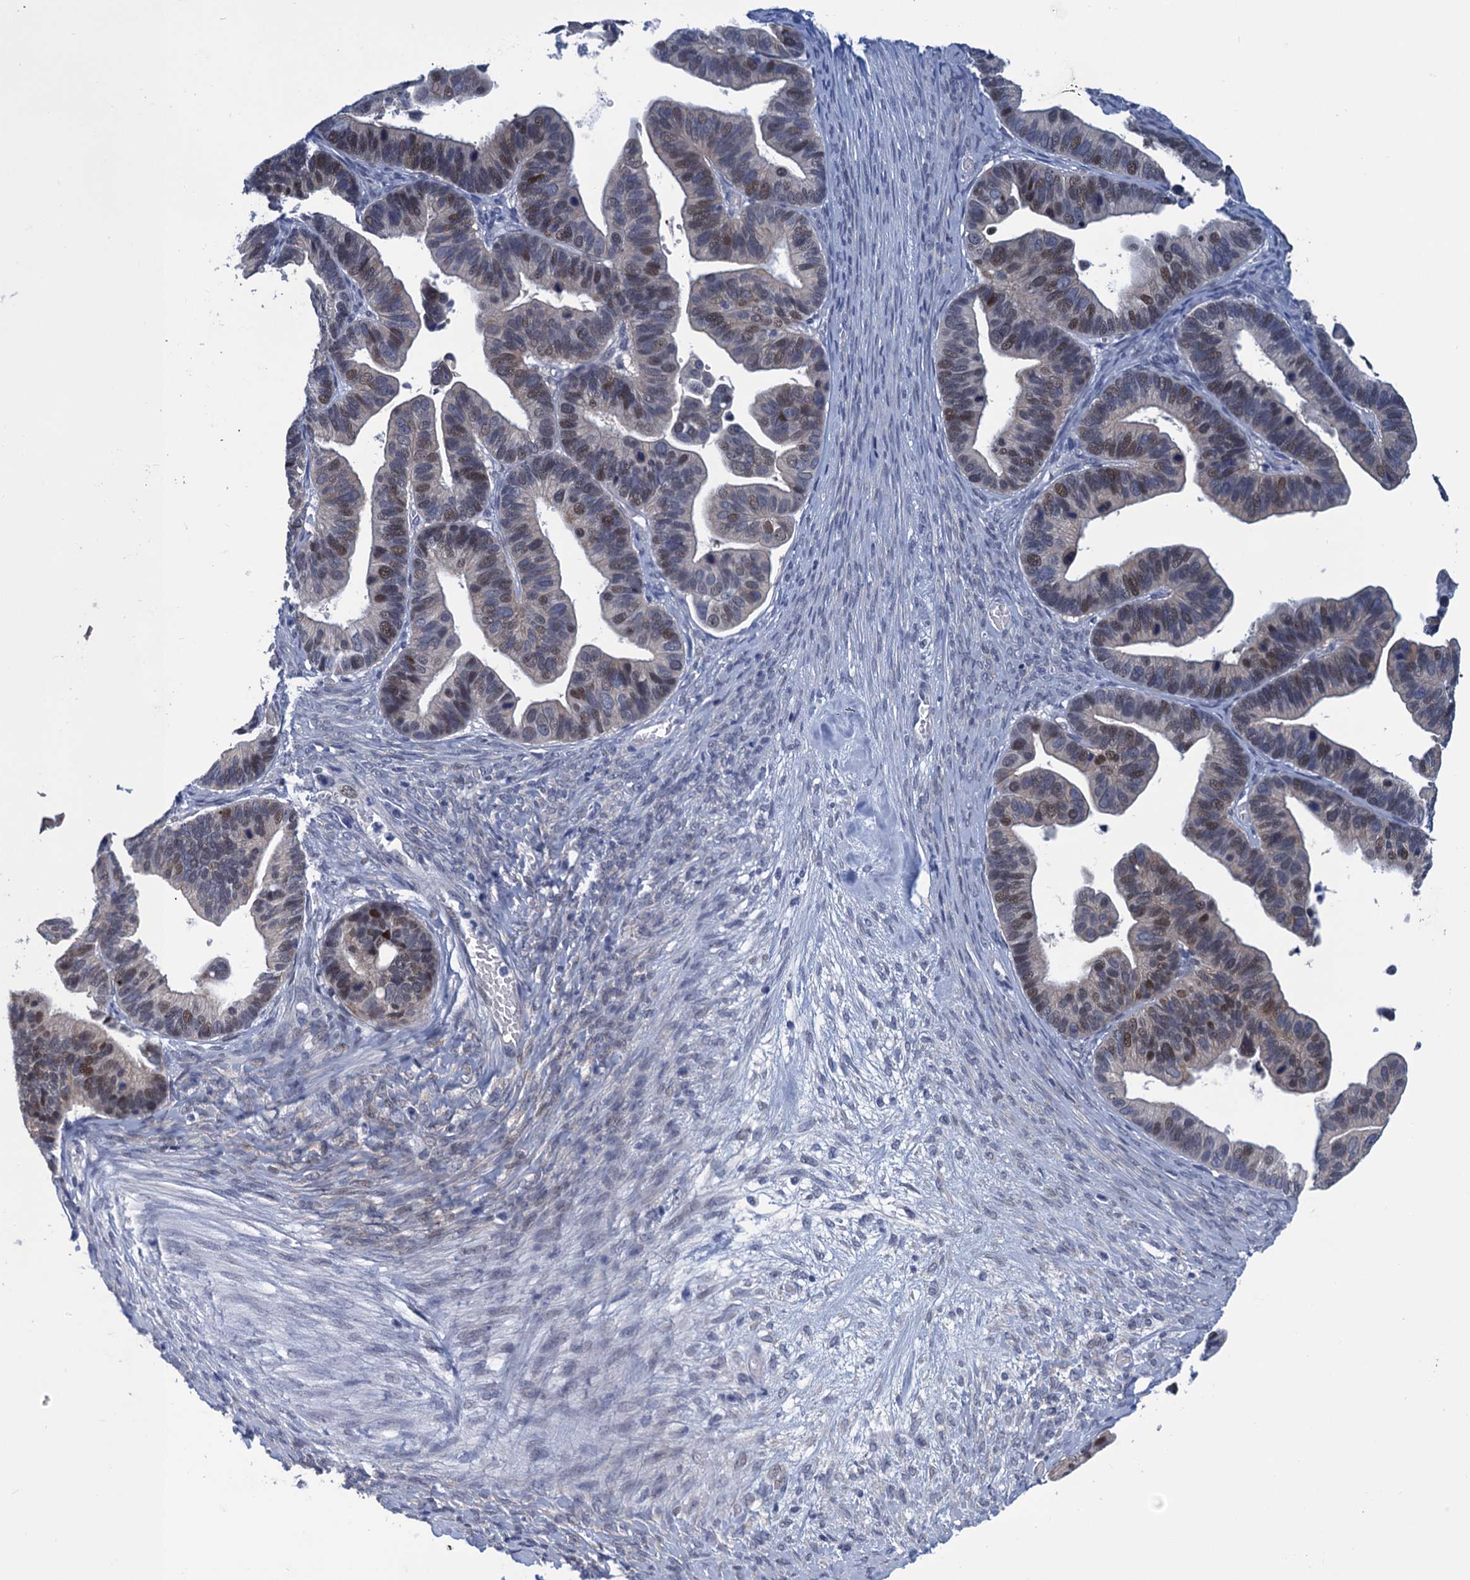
{"staining": {"intensity": "moderate", "quantity": "<25%", "location": "nuclear"}, "tissue": "ovarian cancer", "cell_type": "Tumor cells", "image_type": "cancer", "snomed": [{"axis": "morphology", "description": "Cystadenocarcinoma, serous, NOS"}, {"axis": "topography", "description": "Ovary"}], "caption": "Brown immunohistochemical staining in human ovarian serous cystadenocarcinoma reveals moderate nuclear positivity in about <25% of tumor cells. Nuclei are stained in blue.", "gene": "GINS3", "patient": {"sex": "female", "age": 56}}